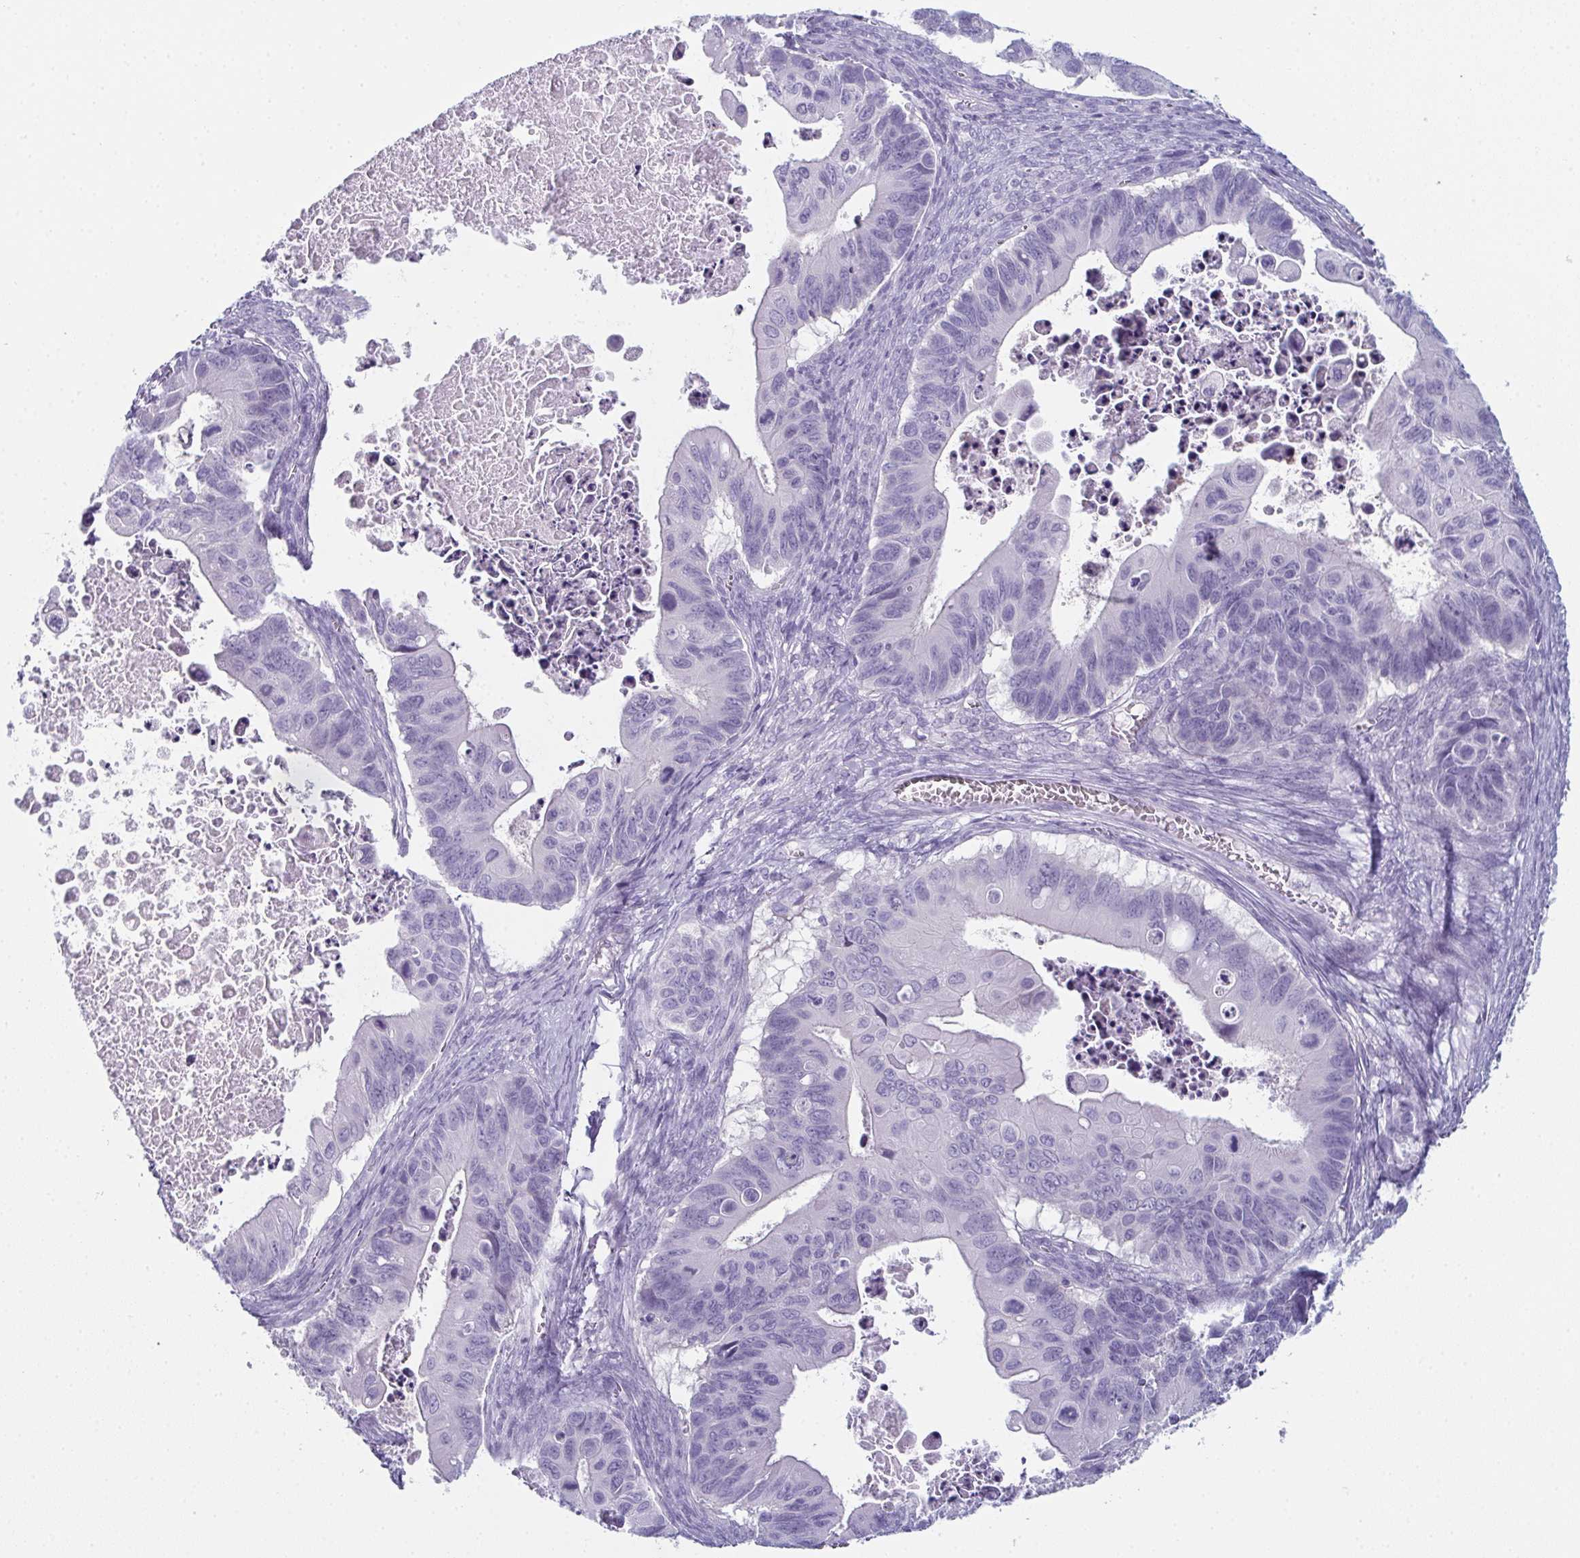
{"staining": {"intensity": "negative", "quantity": "none", "location": "none"}, "tissue": "ovarian cancer", "cell_type": "Tumor cells", "image_type": "cancer", "snomed": [{"axis": "morphology", "description": "Cystadenocarcinoma, mucinous, NOS"}, {"axis": "topography", "description": "Ovary"}], "caption": "IHC histopathology image of ovarian cancer stained for a protein (brown), which reveals no expression in tumor cells. (DAB immunohistochemistry (IHC) with hematoxylin counter stain).", "gene": "ENKUR", "patient": {"sex": "female", "age": 64}}